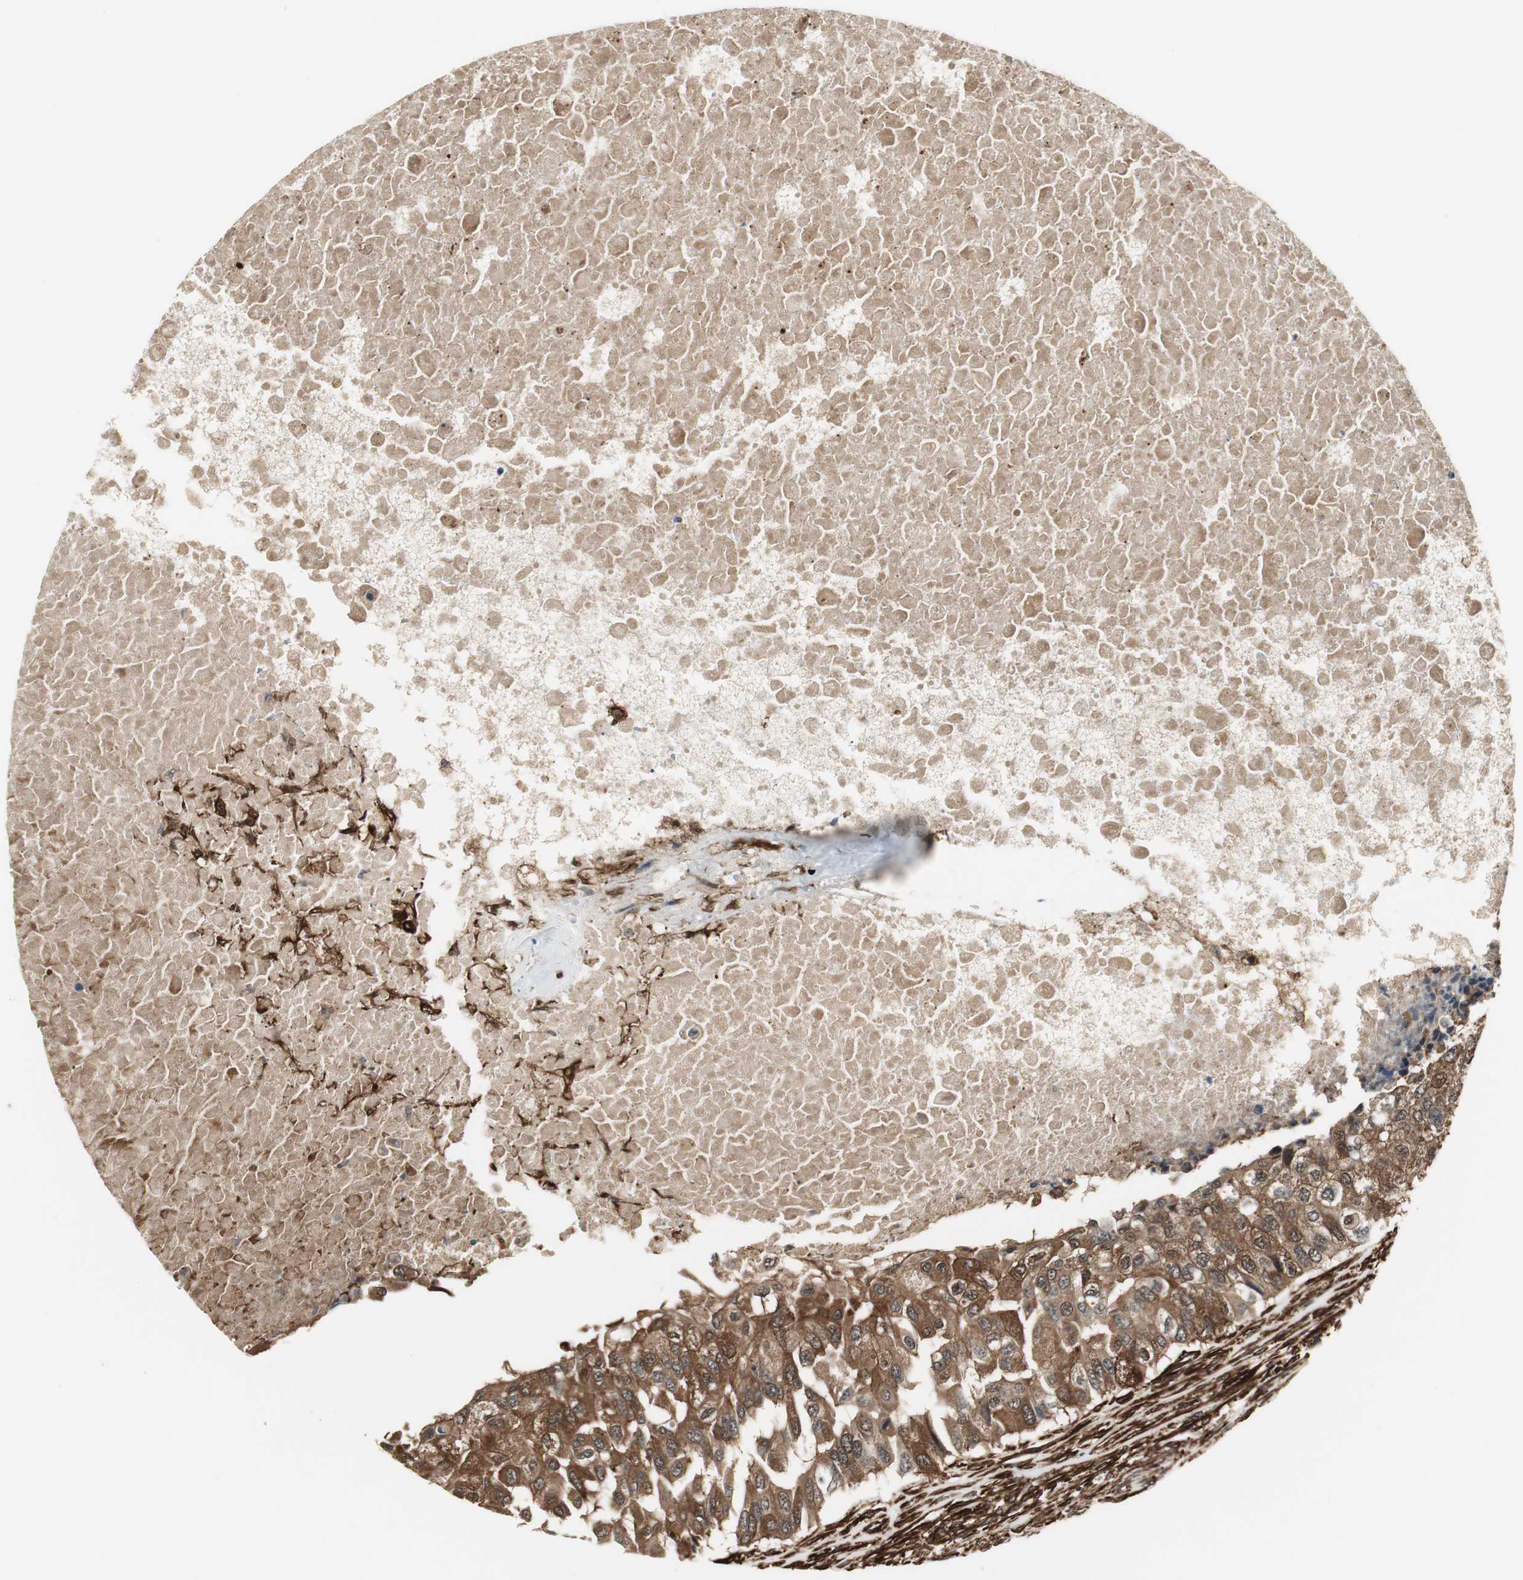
{"staining": {"intensity": "moderate", "quantity": ">75%", "location": "cytoplasmic/membranous"}, "tissue": "breast cancer", "cell_type": "Tumor cells", "image_type": "cancer", "snomed": [{"axis": "morphology", "description": "Normal tissue, NOS"}, {"axis": "morphology", "description": "Duct carcinoma"}, {"axis": "topography", "description": "Breast"}], "caption": "This is an image of immunohistochemistry (IHC) staining of breast infiltrating ductal carcinoma, which shows moderate staining in the cytoplasmic/membranous of tumor cells.", "gene": "PTPN11", "patient": {"sex": "female", "age": 49}}